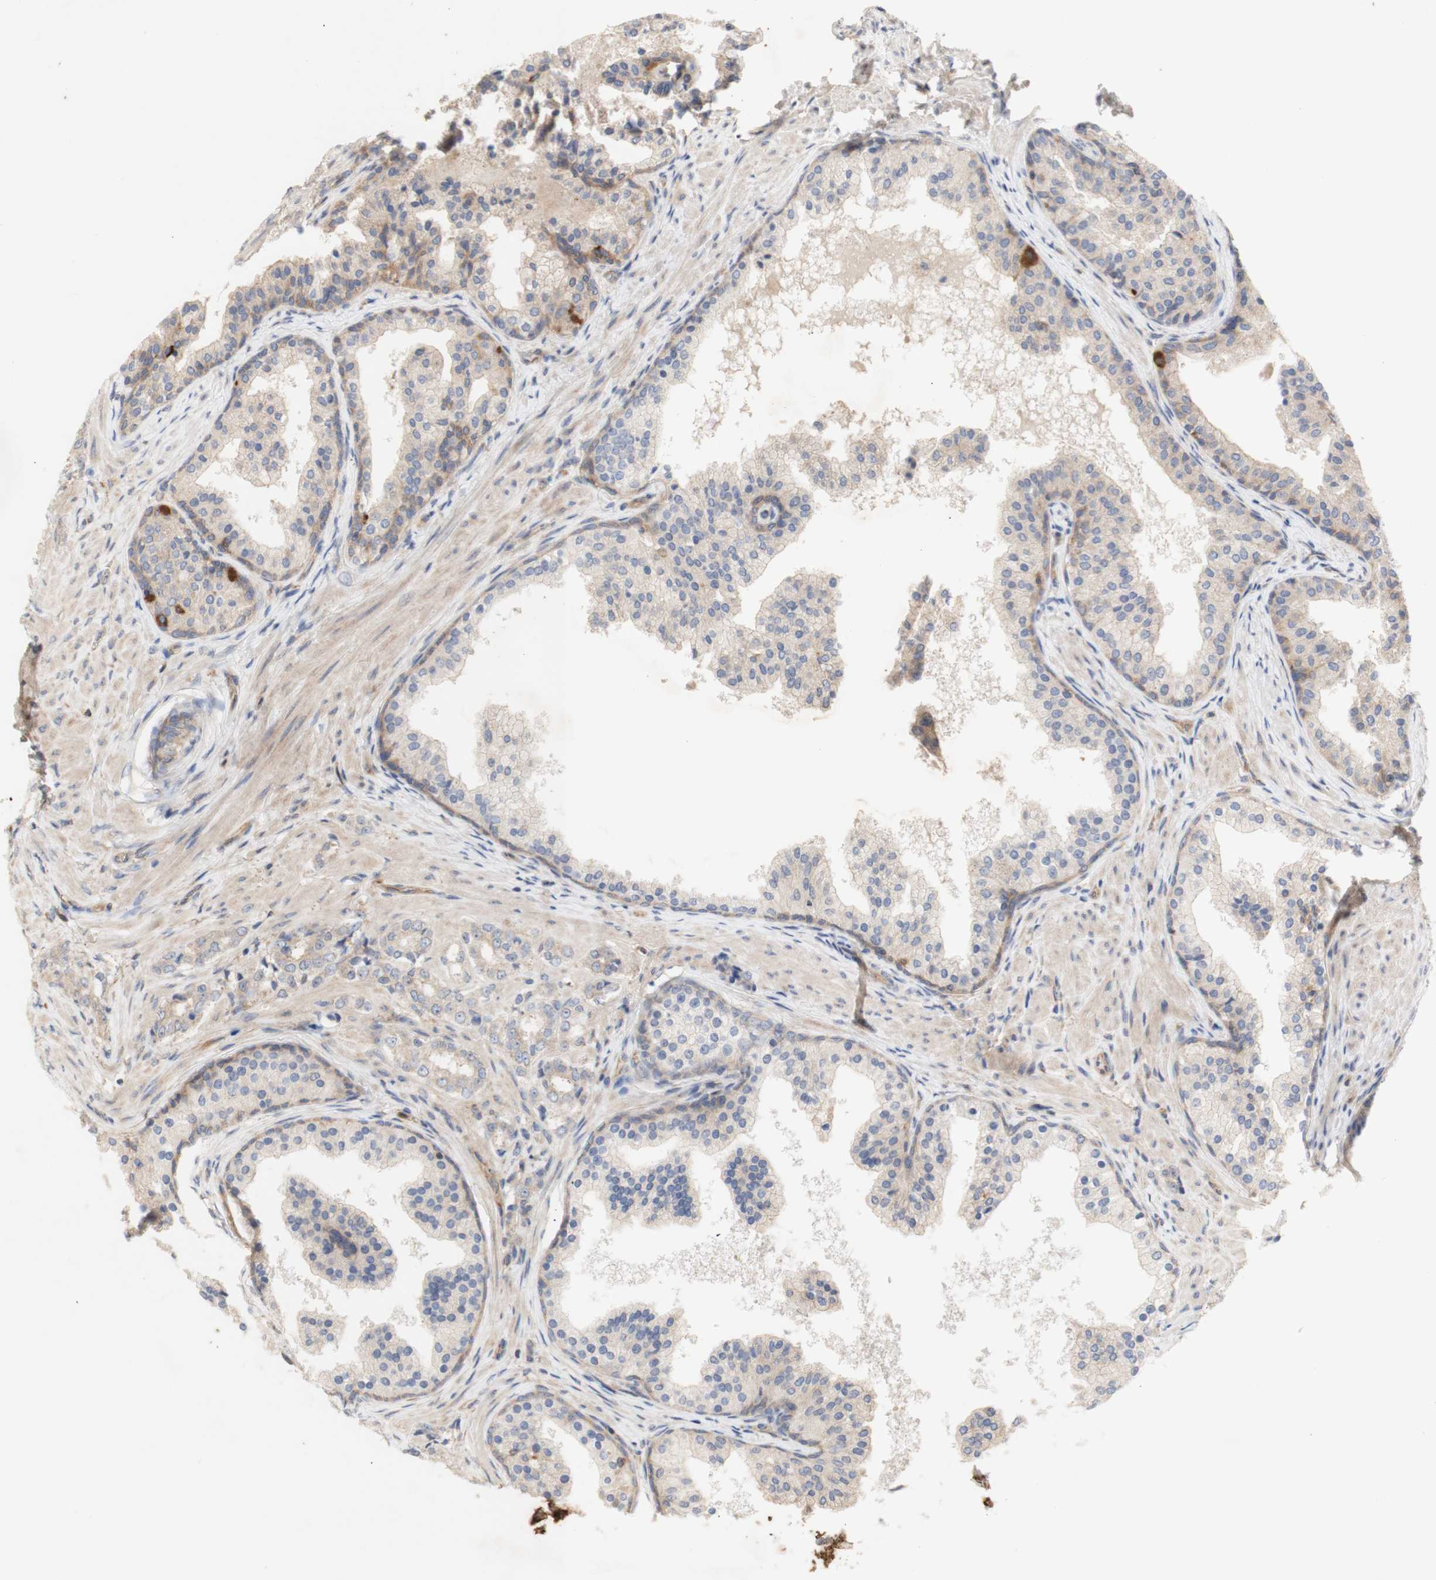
{"staining": {"intensity": "weak", "quantity": ">75%", "location": "cytoplasmic/membranous"}, "tissue": "prostate cancer", "cell_type": "Tumor cells", "image_type": "cancer", "snomed": [{"axis": "morphology", "description": "Adenocarcinoma, Low grade"}, {"axis": "topography", "description": "Prostate"}], "caption": "This is a micrograph of immunohistochemistry (IHC) staining of prostate low-grade adenocarcinoma, which shows weak expression in the cytoplasmic/membranous of tumor cells.", "gene": "IKBKG", "patient": {"sex": "male", "age": 60}}